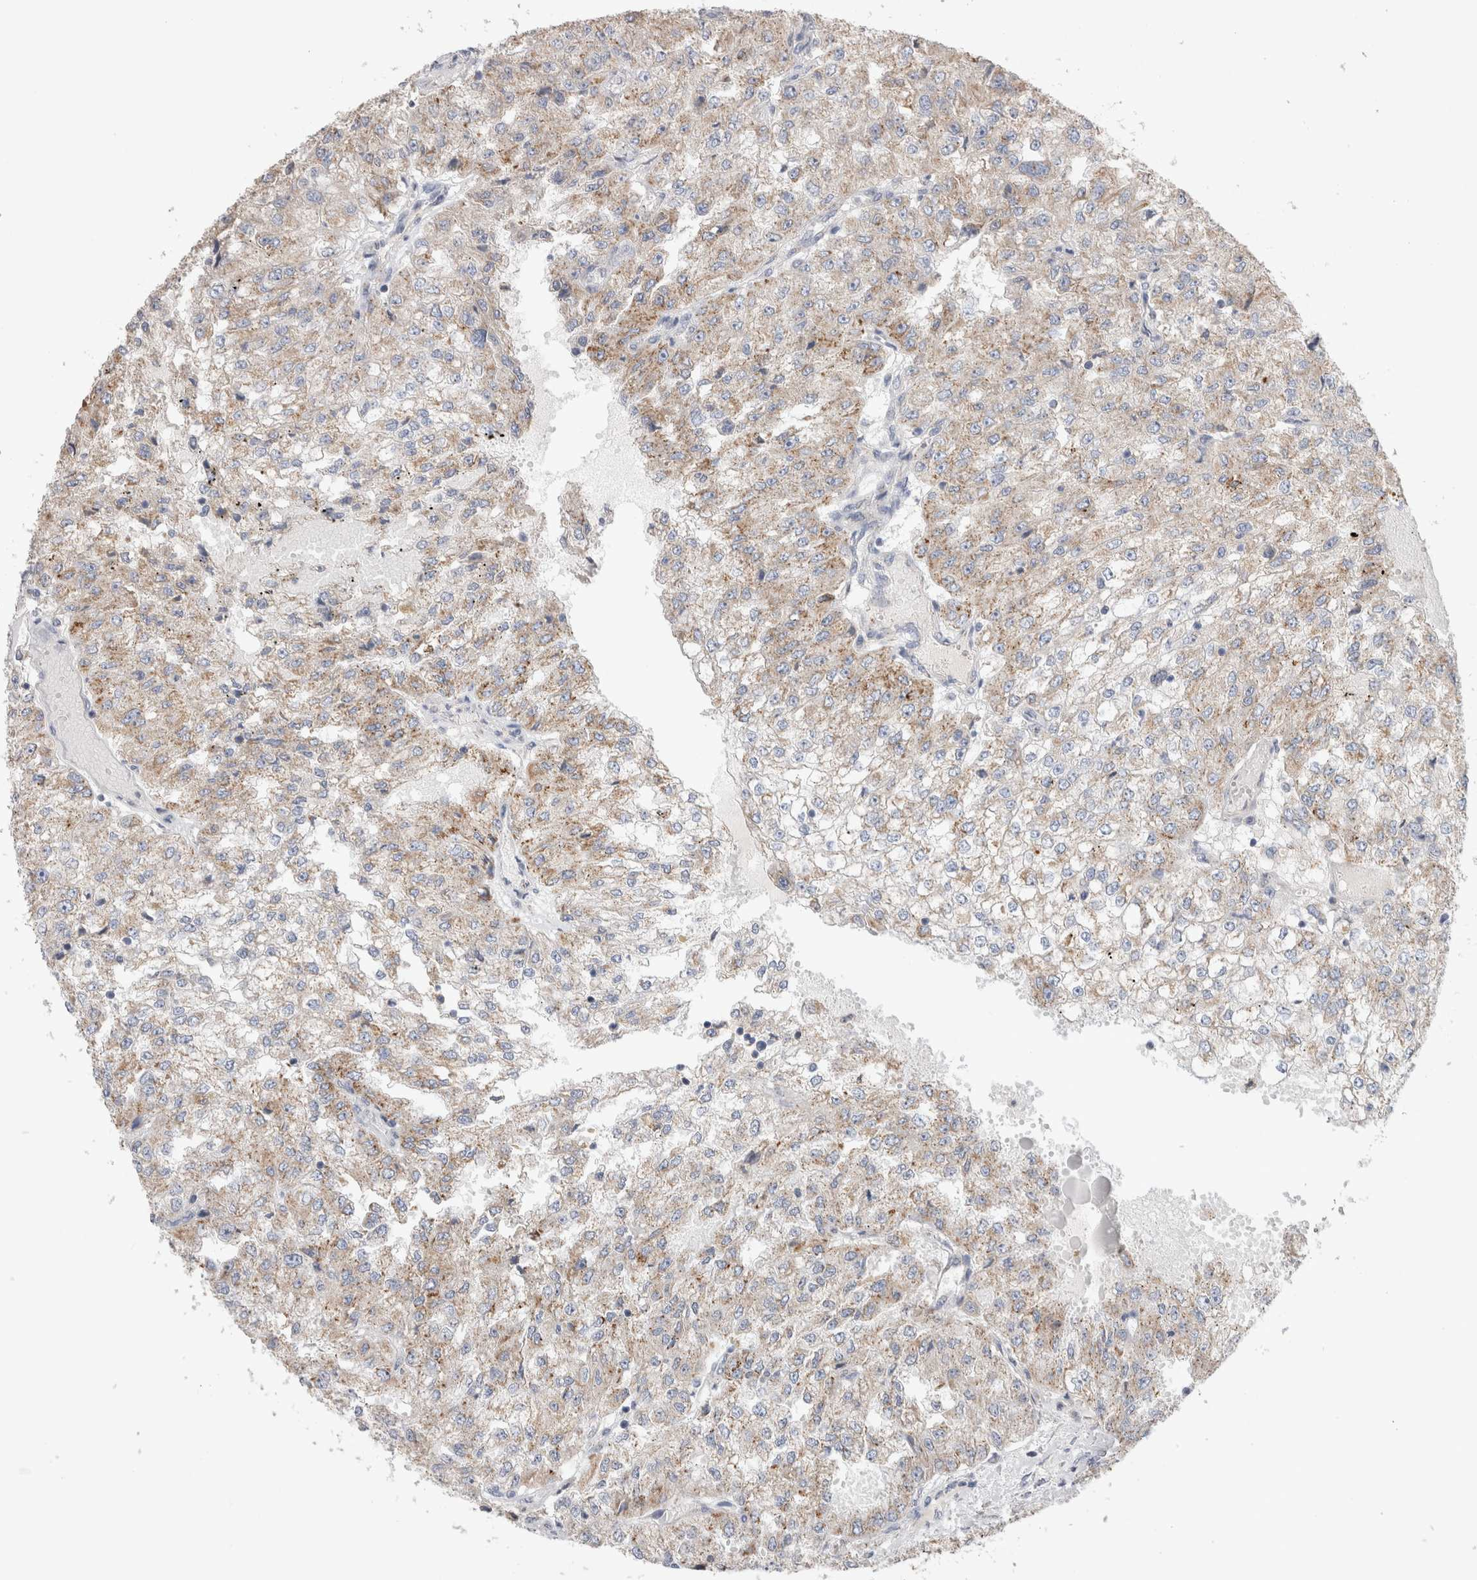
{"staining": {"intensity": "weak", "quantity": "25%-75%", "location": "cytoplasmic/membranous"}, "tissue": "renal cancer", "cell_type": "Tumor cells", "image_type": "cancer", "snomed": [{"axis": "morphology", "description": "Adenocarcinoma, NOS"}, {"axis": "topography", "description": "Kidney"}], "caption": "Renal adenocarcinoma was stained to show a protein in brown. There is low levels of weak cytoplasmic/membranous expression in about 25%-75% of tumor cells. (DAB (3,3'-diaminobenzidine) = brown stain, brightfield microscopy at high magnification).", "gene": "IARS2", "patient": {"sex": "female", "age": 54}}